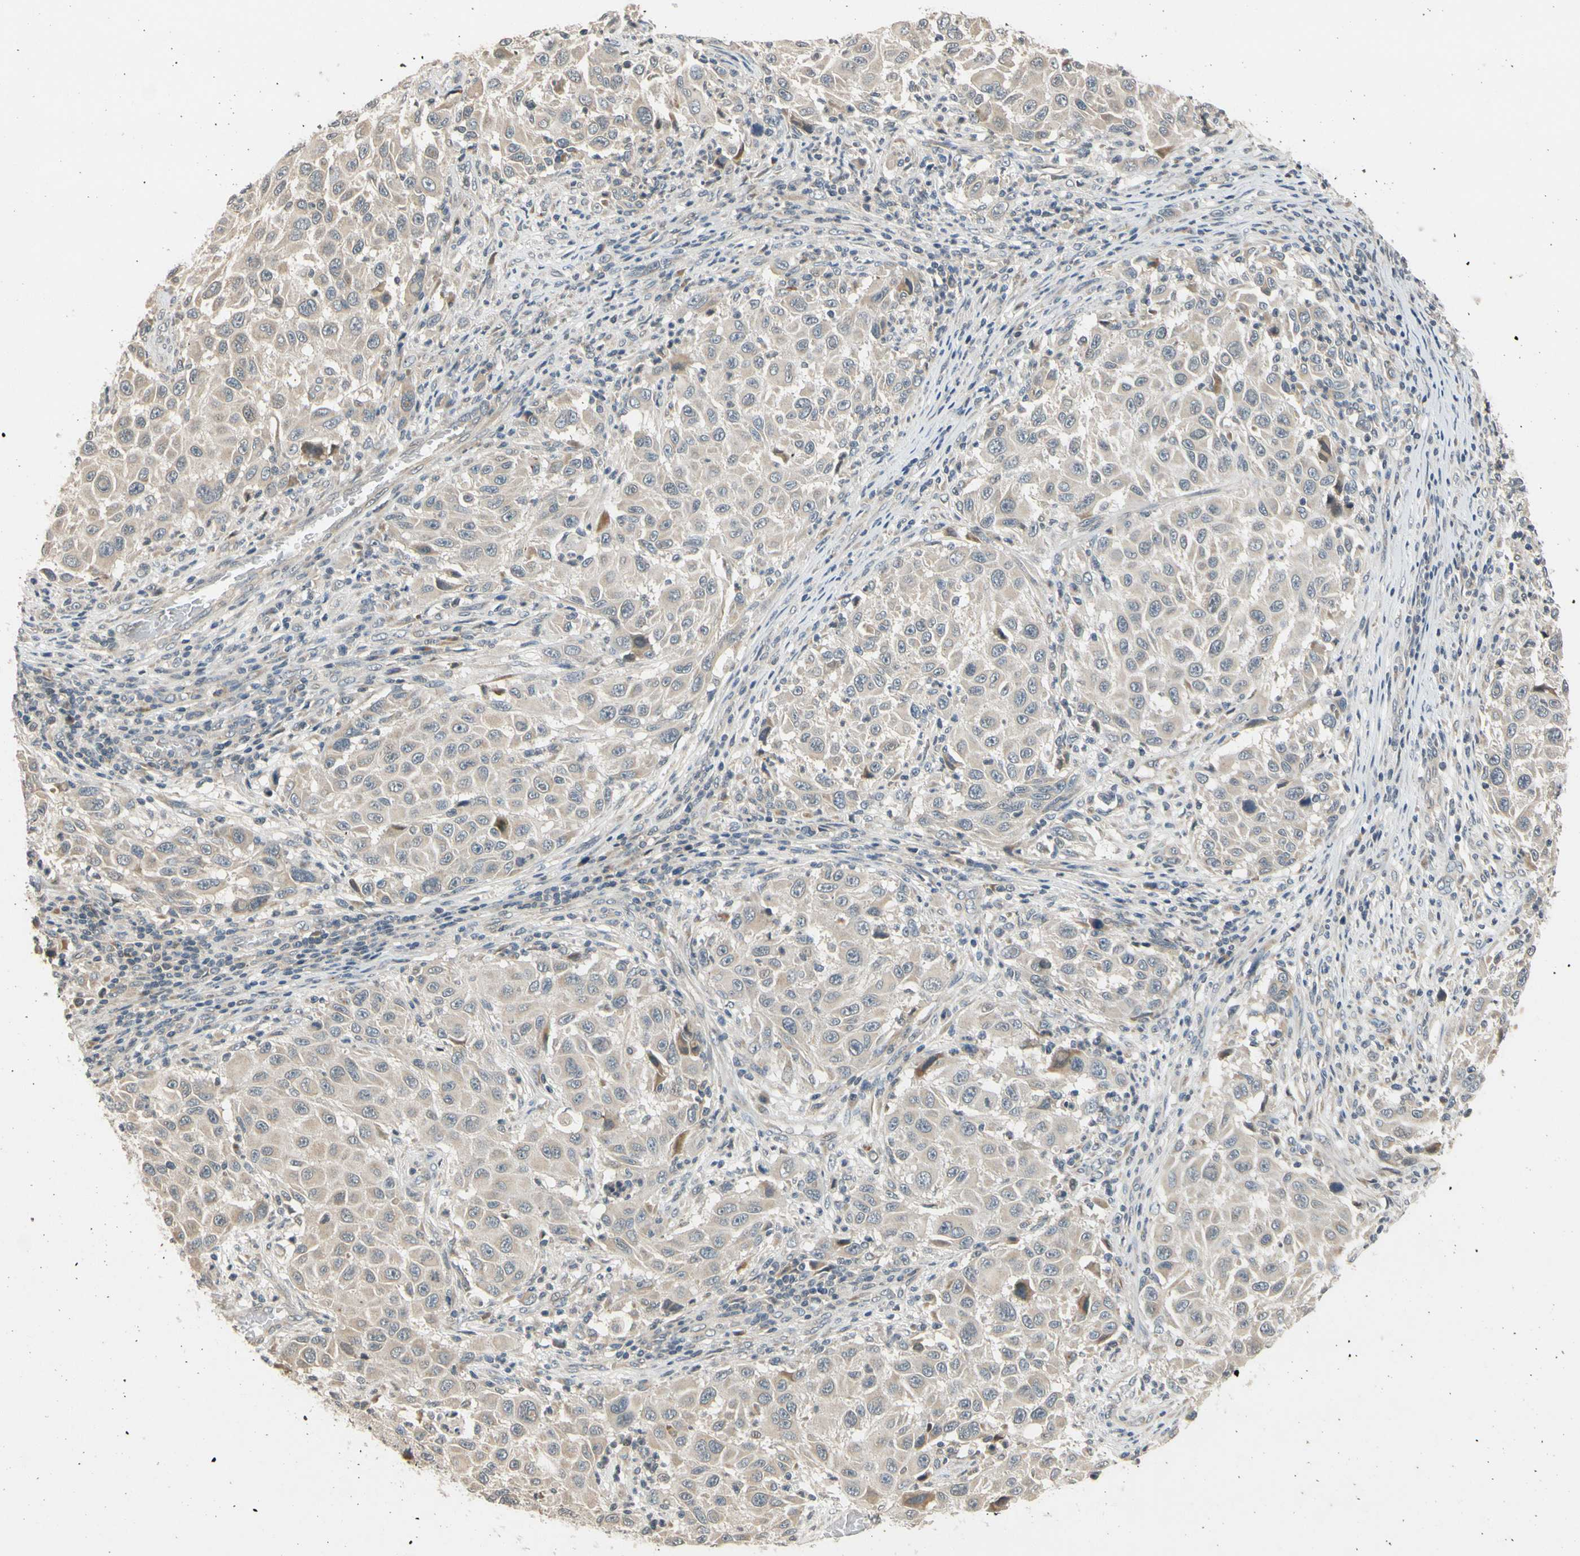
{"staining": {"intensity": "weak", "quantity": ">75%", "location": "cytoplasmic/membranous"}, "tissue": "melanoma", "cell_type": "Tumor cells", "image_type": "cancer", "snomed": [{"axis": "morphology", "description": "Malignant melanoma, Metastatic site"}, {"axis": "topography", "description": "Lymph node"}], "caption": "Protein staining of malignant melanoma (metastatic site) tissue exhibits weak cytoplasmic/membranous positivity in about >75% of tumor cells.", "gene": "ATP2C1", "patient": {"sex": "male", "age": 61}}